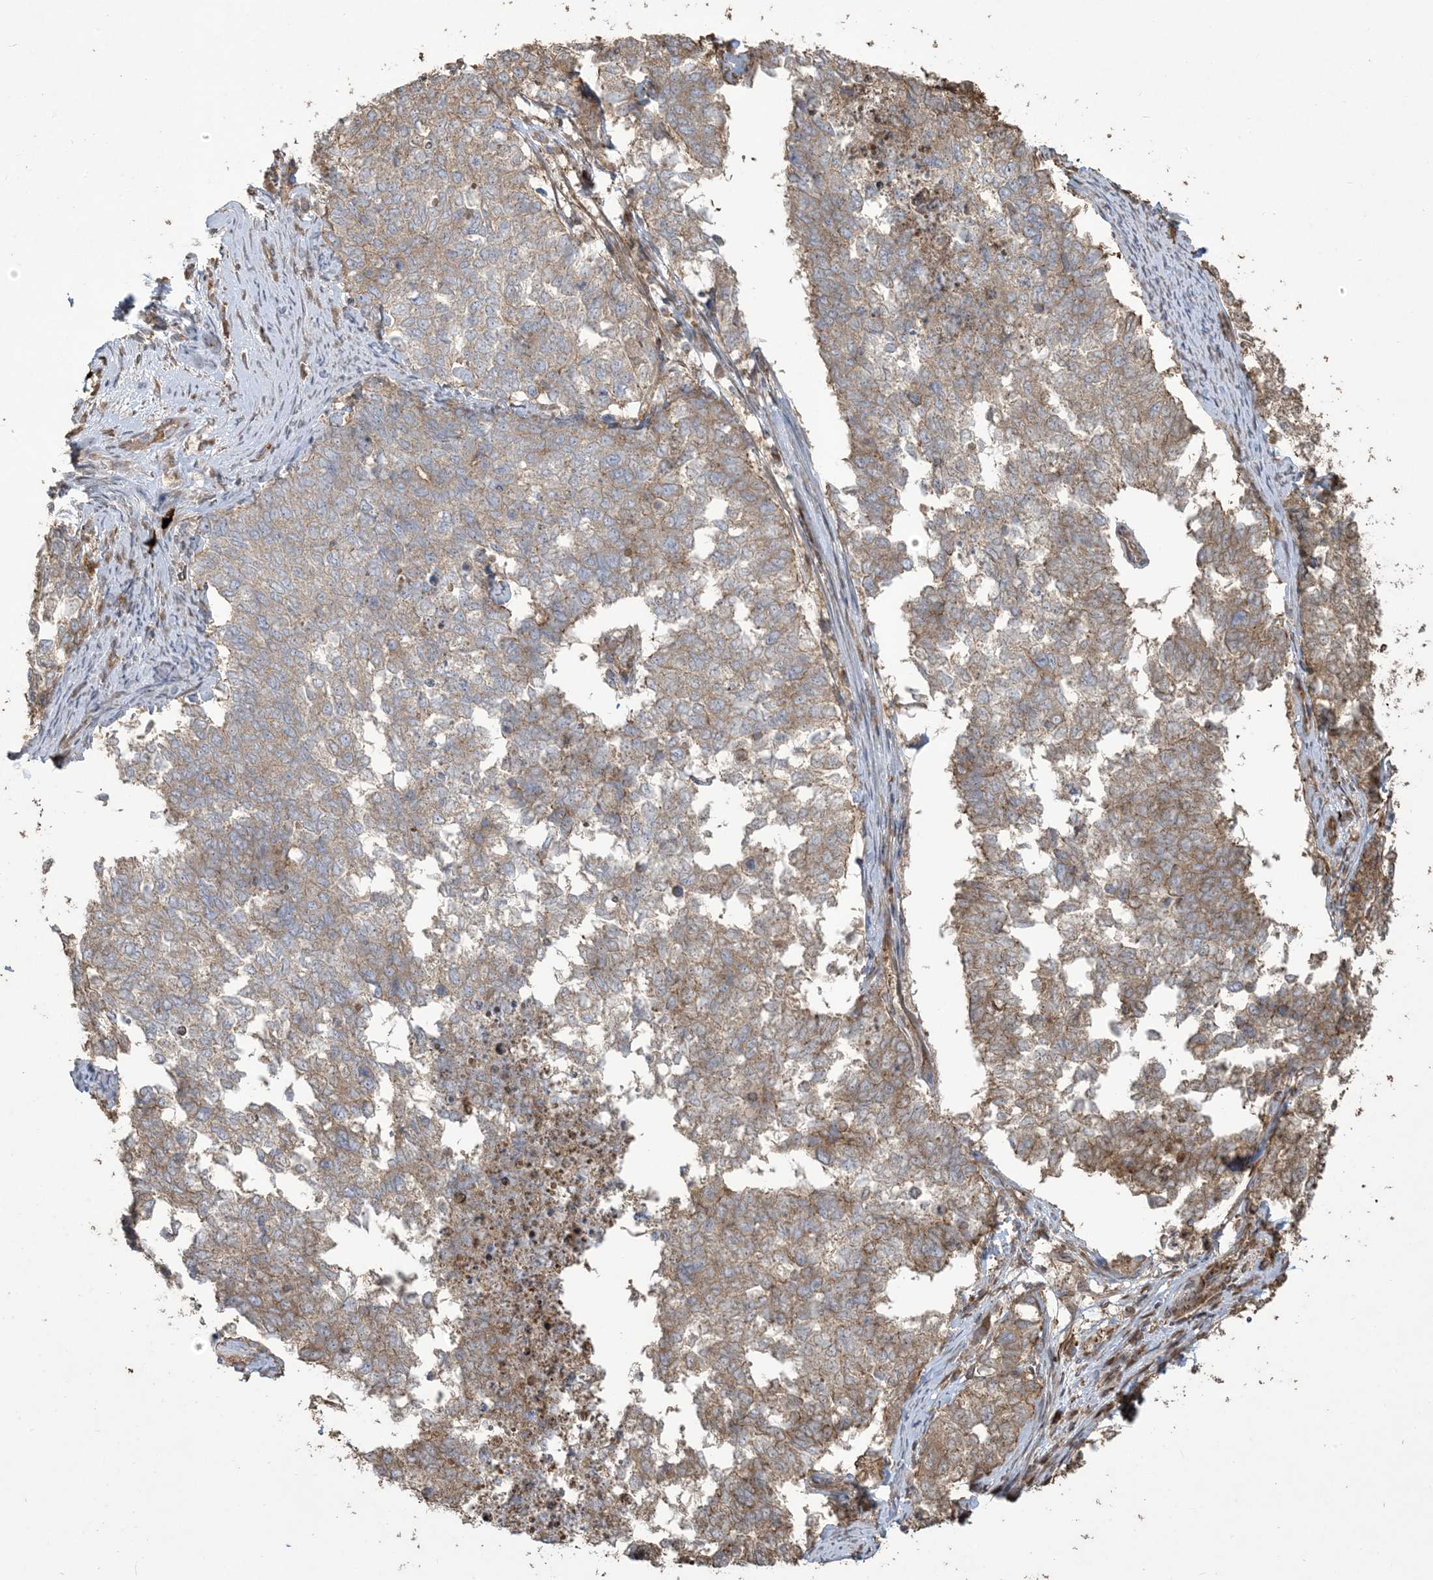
{"staining": {"intensity": "weak", "quantity": "25%-75%", "location": "cytoplasmic/membranous"}, "tissue": "cervical cancer", "cell_type": "Tumor cells", "image_type": "cancer", "snomed": [{"axis": "morphology", "description": "Squamous cell carcinoma, NOS"}, {"axis": "topography", "description": "Cervix"}], "caption": "Immunohistochemical staining of human squamous cell carcinoma (cervical) shows low levels of weak cytoplasmic/membranous staining in about 25%-75% of tumor cells.", "gene": "KLHL18", "patient": {"sex": "female", "age": 63}}